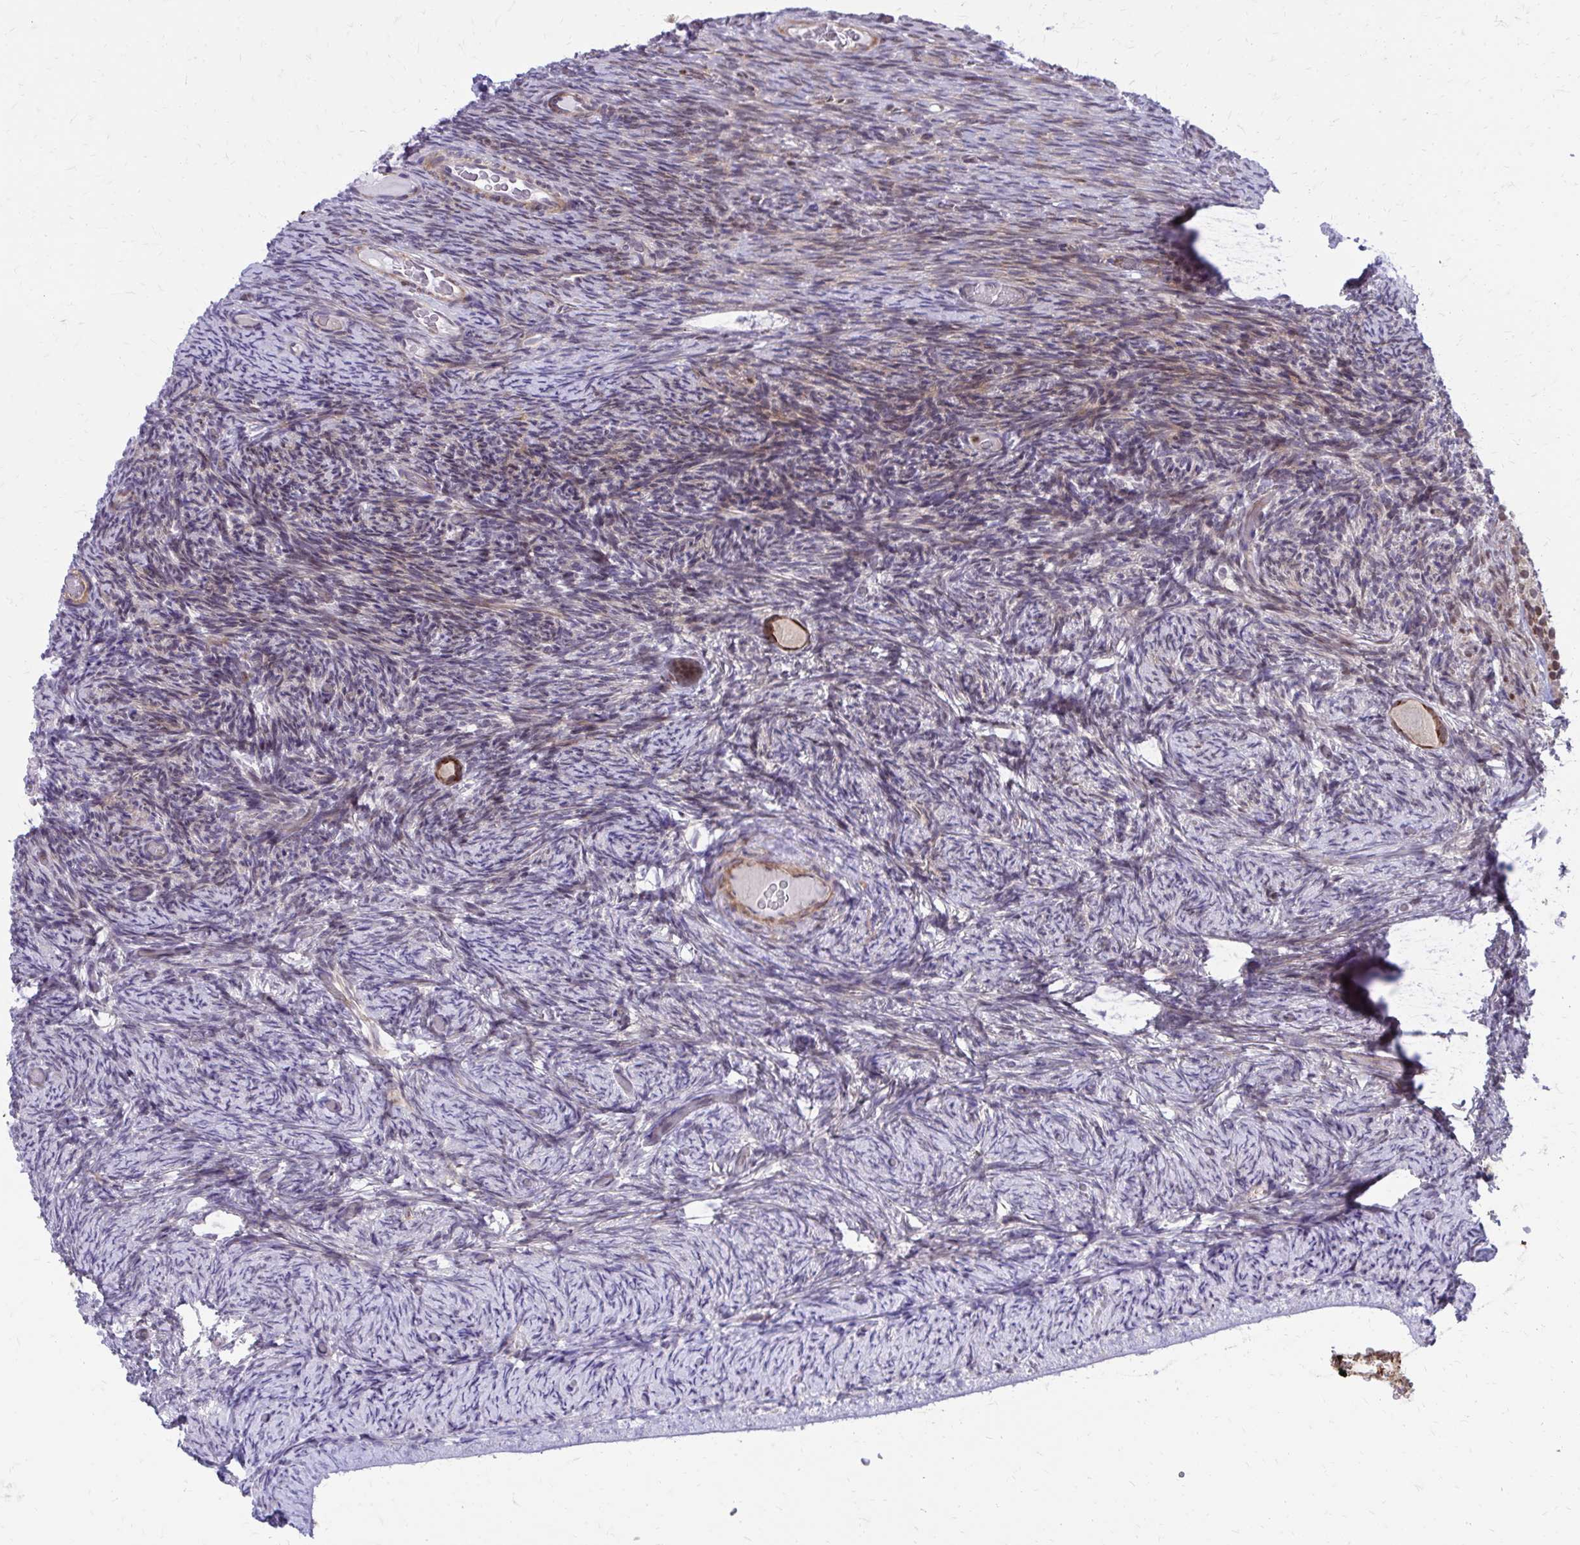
{"staining": {"intensity": "strong", "quantity": ">75%", "location": "cytoplasmic/membranous"}, "tissue": "ovary", "cell_type": "Follicle cells", "image_type": "normal", "snomed": [{"axis": "morphology", "description": "Normal tissue, NOS"}, {"axis": "topography", "description": "Ovary"}], "caption": "Immunohistochemistry histopathology image of unremarkable human ovary stained for a protein (brown), which demonstrates high levels of strong cytoplasmic/membranous expression in approximately >75% of follicle cells.", "gene": "ANKRD30B", "patient": {"sex": "female", "age": 34}}